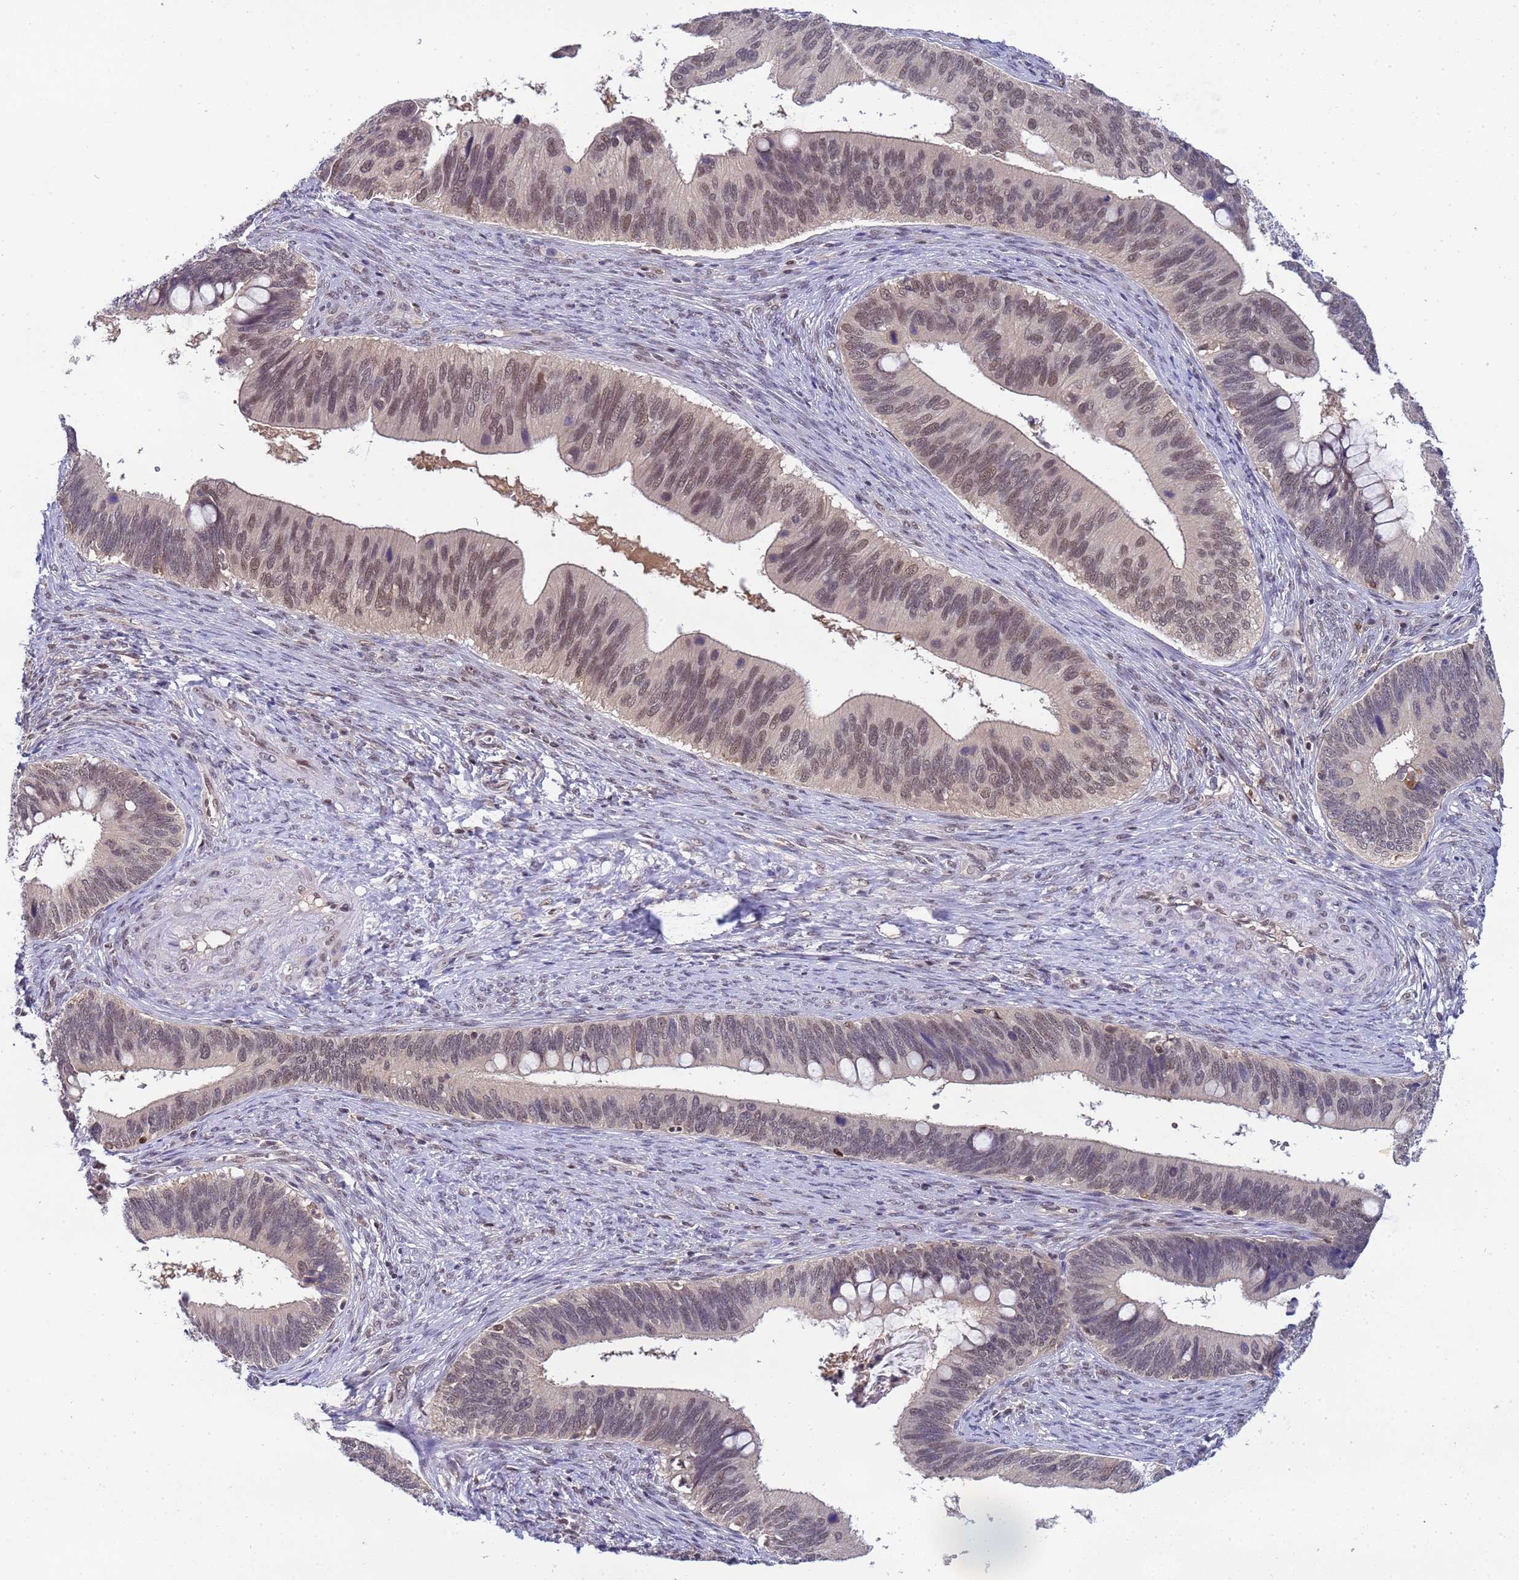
{"staining": {"intensity": "moderate", "quantity": "25%-75%", "location": "nuclear"}, "tissue": "cervical cancer", "cell_type": "Tumor cells", "image_type": "cancer", "snomed": [{"axis": "morphology", "description": "Adenocarcinoma, NOS"}, {"axis": "topography", "description": "Cervix"}], "caption": "Immunohistochemistry (DAB) staining of human adenocarcinoma (cervical) demonstrates moderate nuclear protein positivity in approximately 25%-75% of tumor cells. The staining was performed using DAB to visualize the protein expression in brown, while the nuclei were stained in blue with hematoxylin (Magnification: 20x).", "gene": "CD53", "patient": {"sex": "female", "age": 42}}